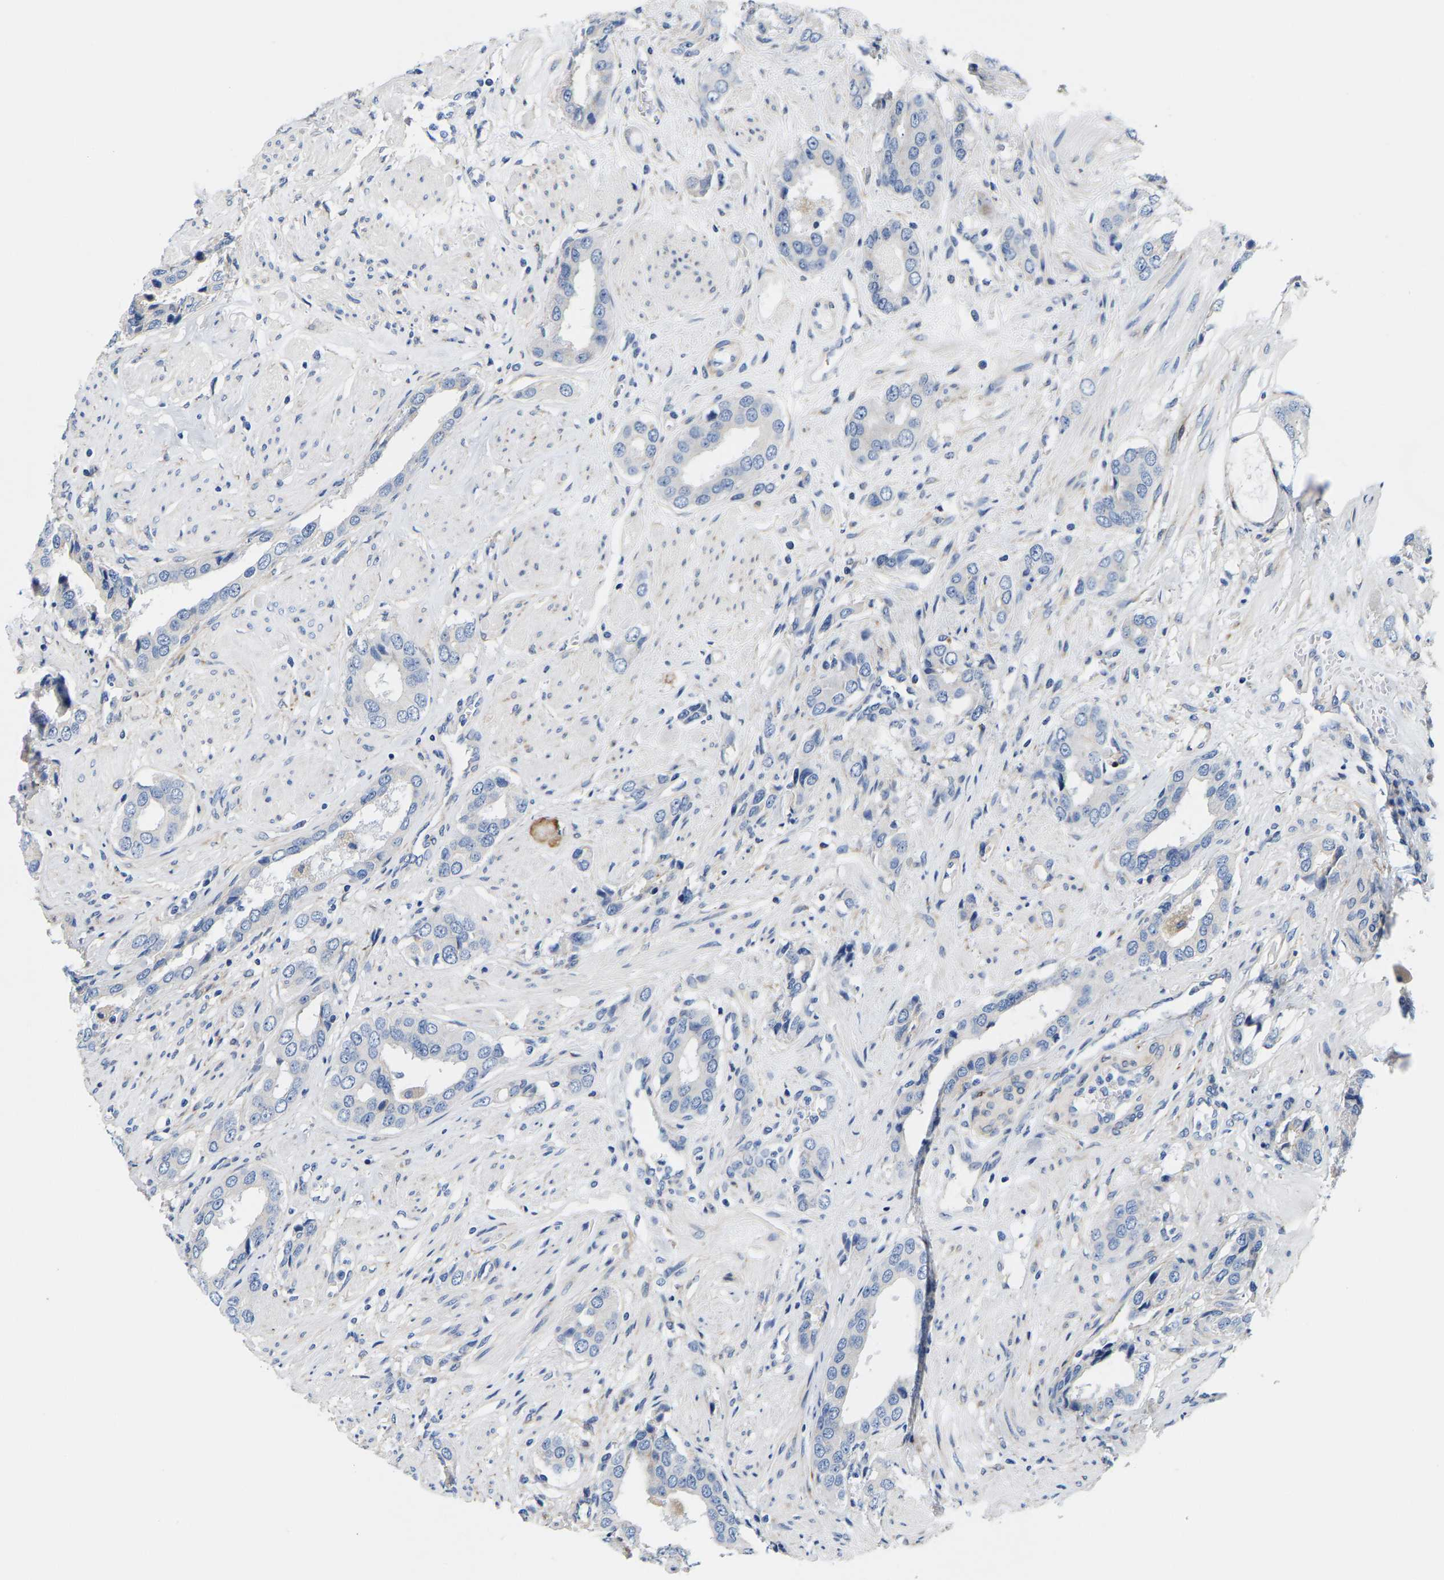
{"staining": {"intensity": "negative", "quantity": "none", "location": "none"}, "tissue": "prostate cancer", "cell_type": "Tumor cells", "image_type": "cancer", "snomed": [{"axis": "morphology", "description": "Adenocarcinoma, High grade"}, {"axis": "topography", "description": "Prostate"}], "caption": "Immunohistochemistry histopathology image of neoplastic tissue: high-grade adenocarcinoma (prostate) stained with DAB (3,3'-diaminobenzidine) shows no significant protein positivity in tumor cells.", "gene": "DSCAM", "patient": {"sex": "male", "age": 52}}